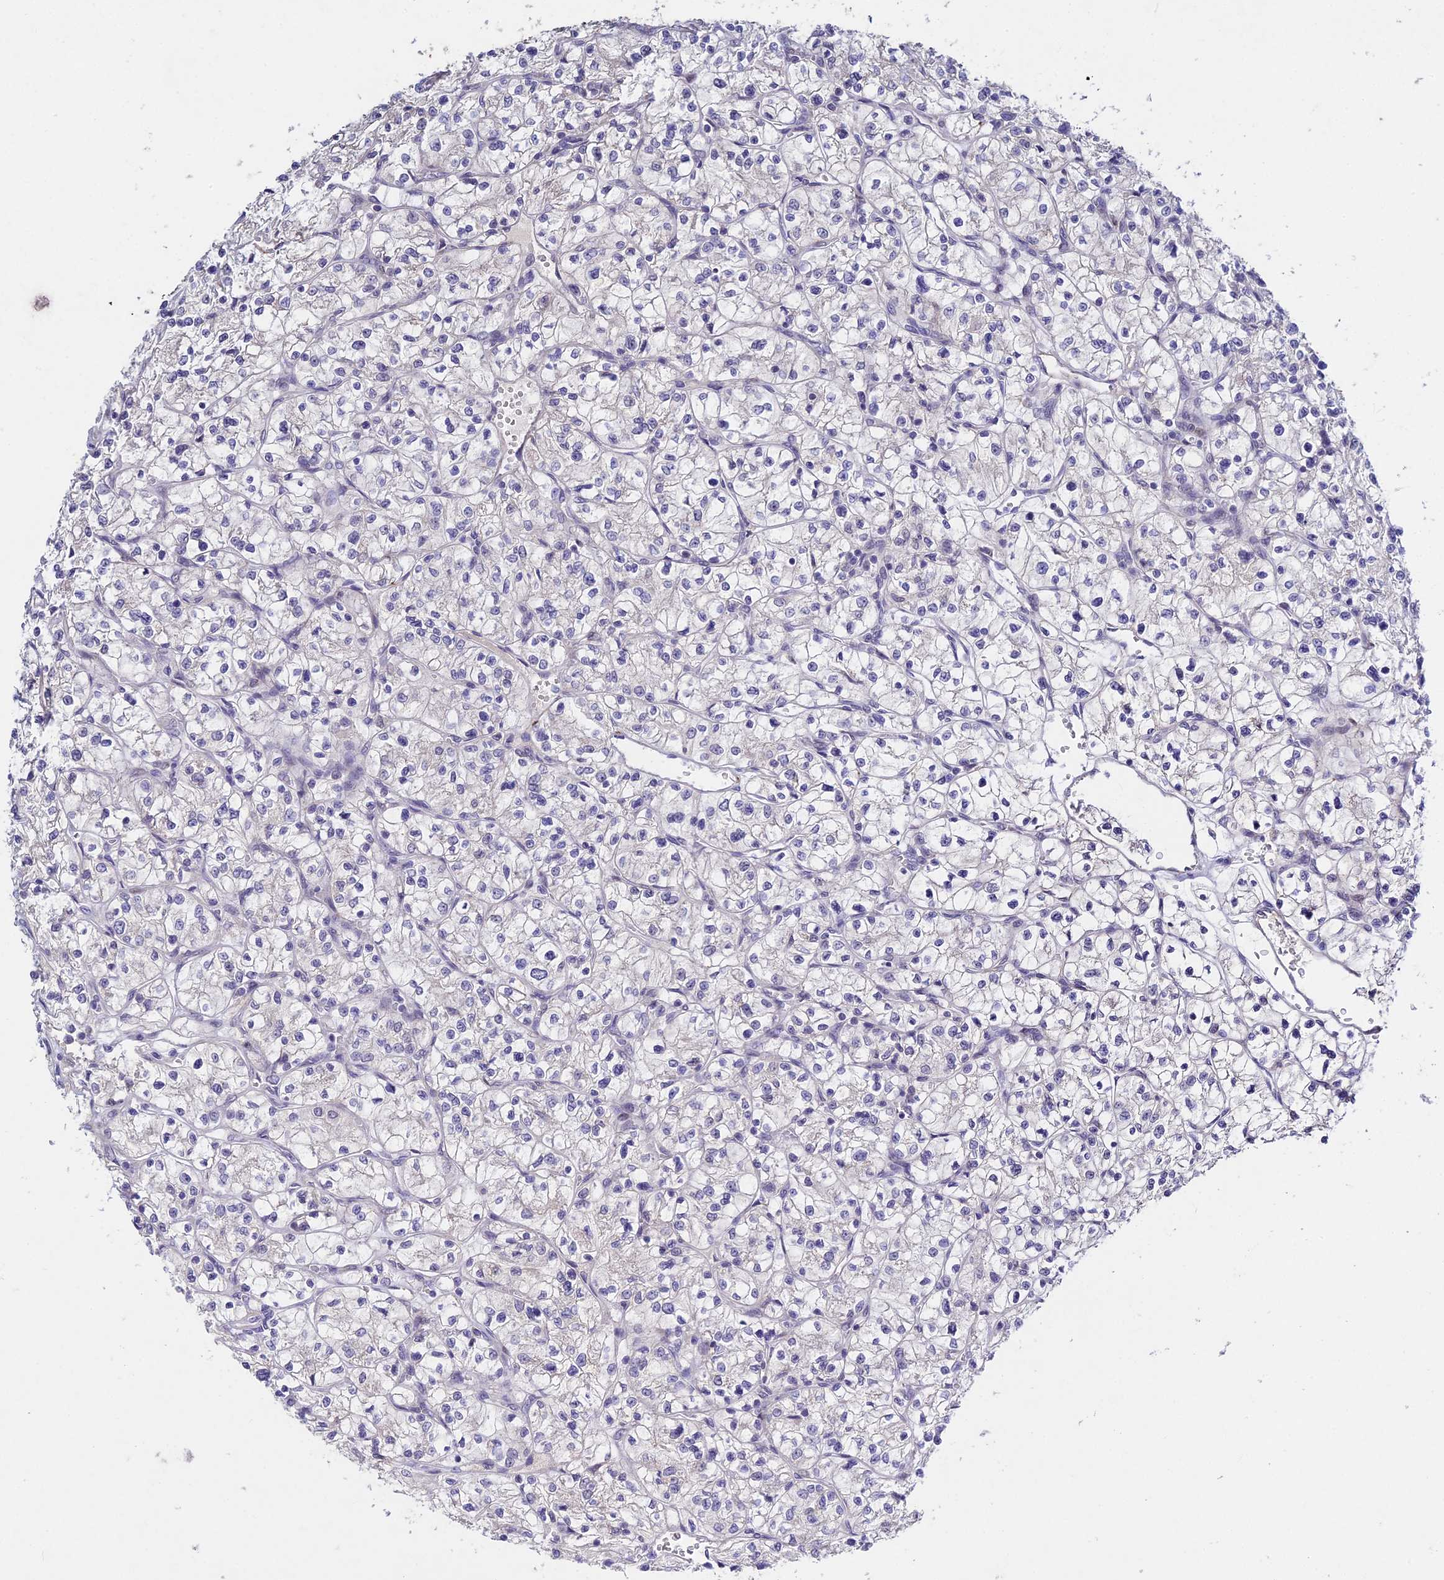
{"staining": {"intensity": "negative", "quantity": "none", "location": "none"}, "tissue": "renal cancer", "cell_type": "Tumor cells", "image_type": "cancer", "snomed": [{"axis": "morphology", "description": "Adenocarcinoma, NOS"}, {"axis": "topography", "description": "Kidney"}], "caption": "This is an IHC image of renal adenocarcinoma. There is no expression in tumor cells.", "gene": "RAVER1", "patient": {"sex": "female", "age": 64}}